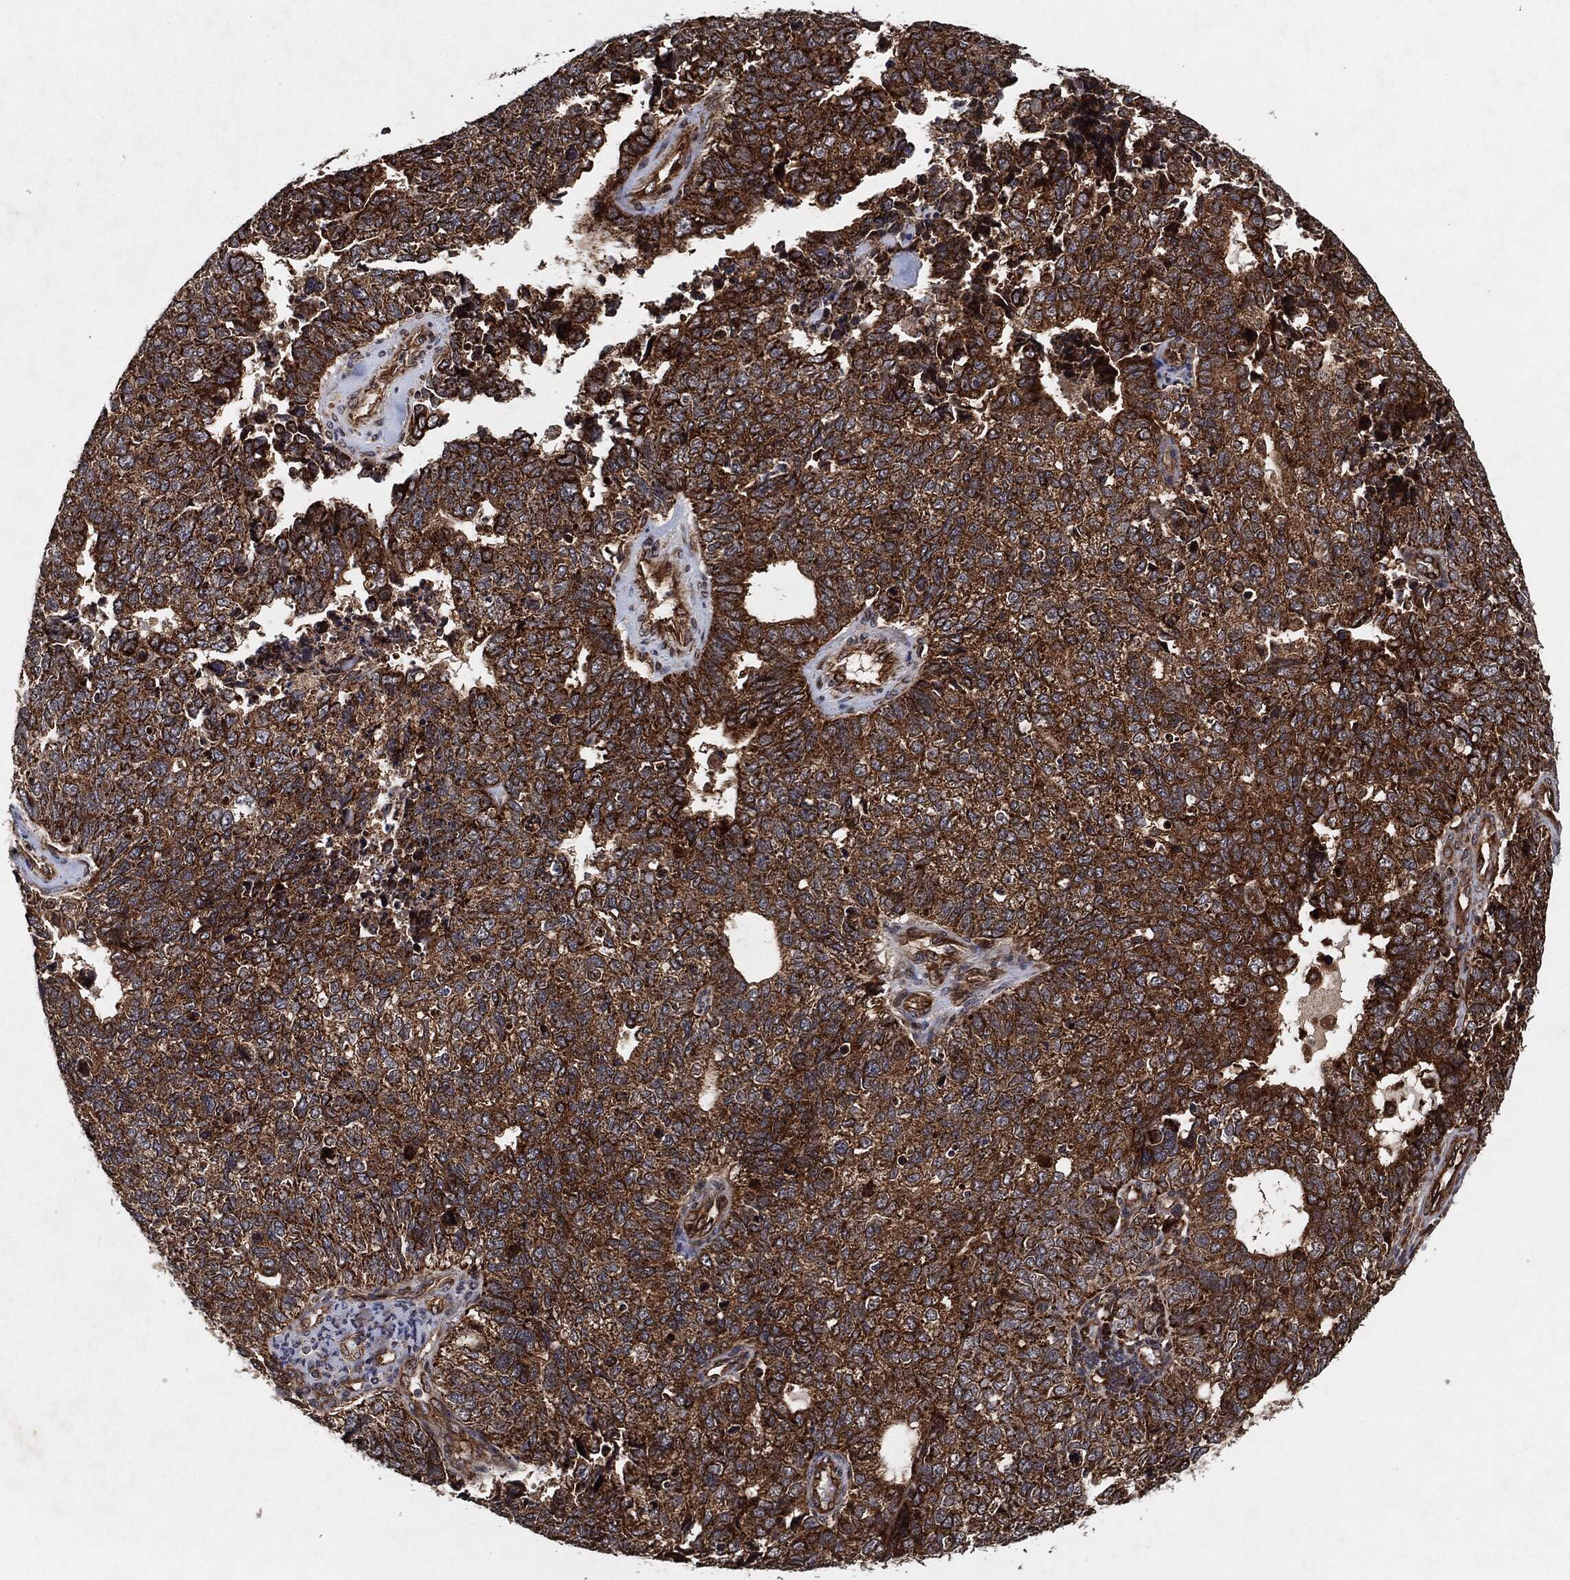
{"staining": {"intensity": "strong", "quantity": ">75%", "location": "cytoplasmic/membranous"}, "tissue": "cervical cancer", "cell_type": "Tumor cells", "image_type": "cancer", "snomed": [{"axis": "morphology", "description": "Squamous cell carcinoma, NOS"}, {"axis": "topography", "description": "Cervix"}], "caption": "Human cervical squamous cell carcinoma stained for a protein (brown) reveals strong cytoplasmic/membranous positive expression in about >75% of tumor cells.", "gene": "BCAR1", "patient": {"sex": "female", "age": 63}}